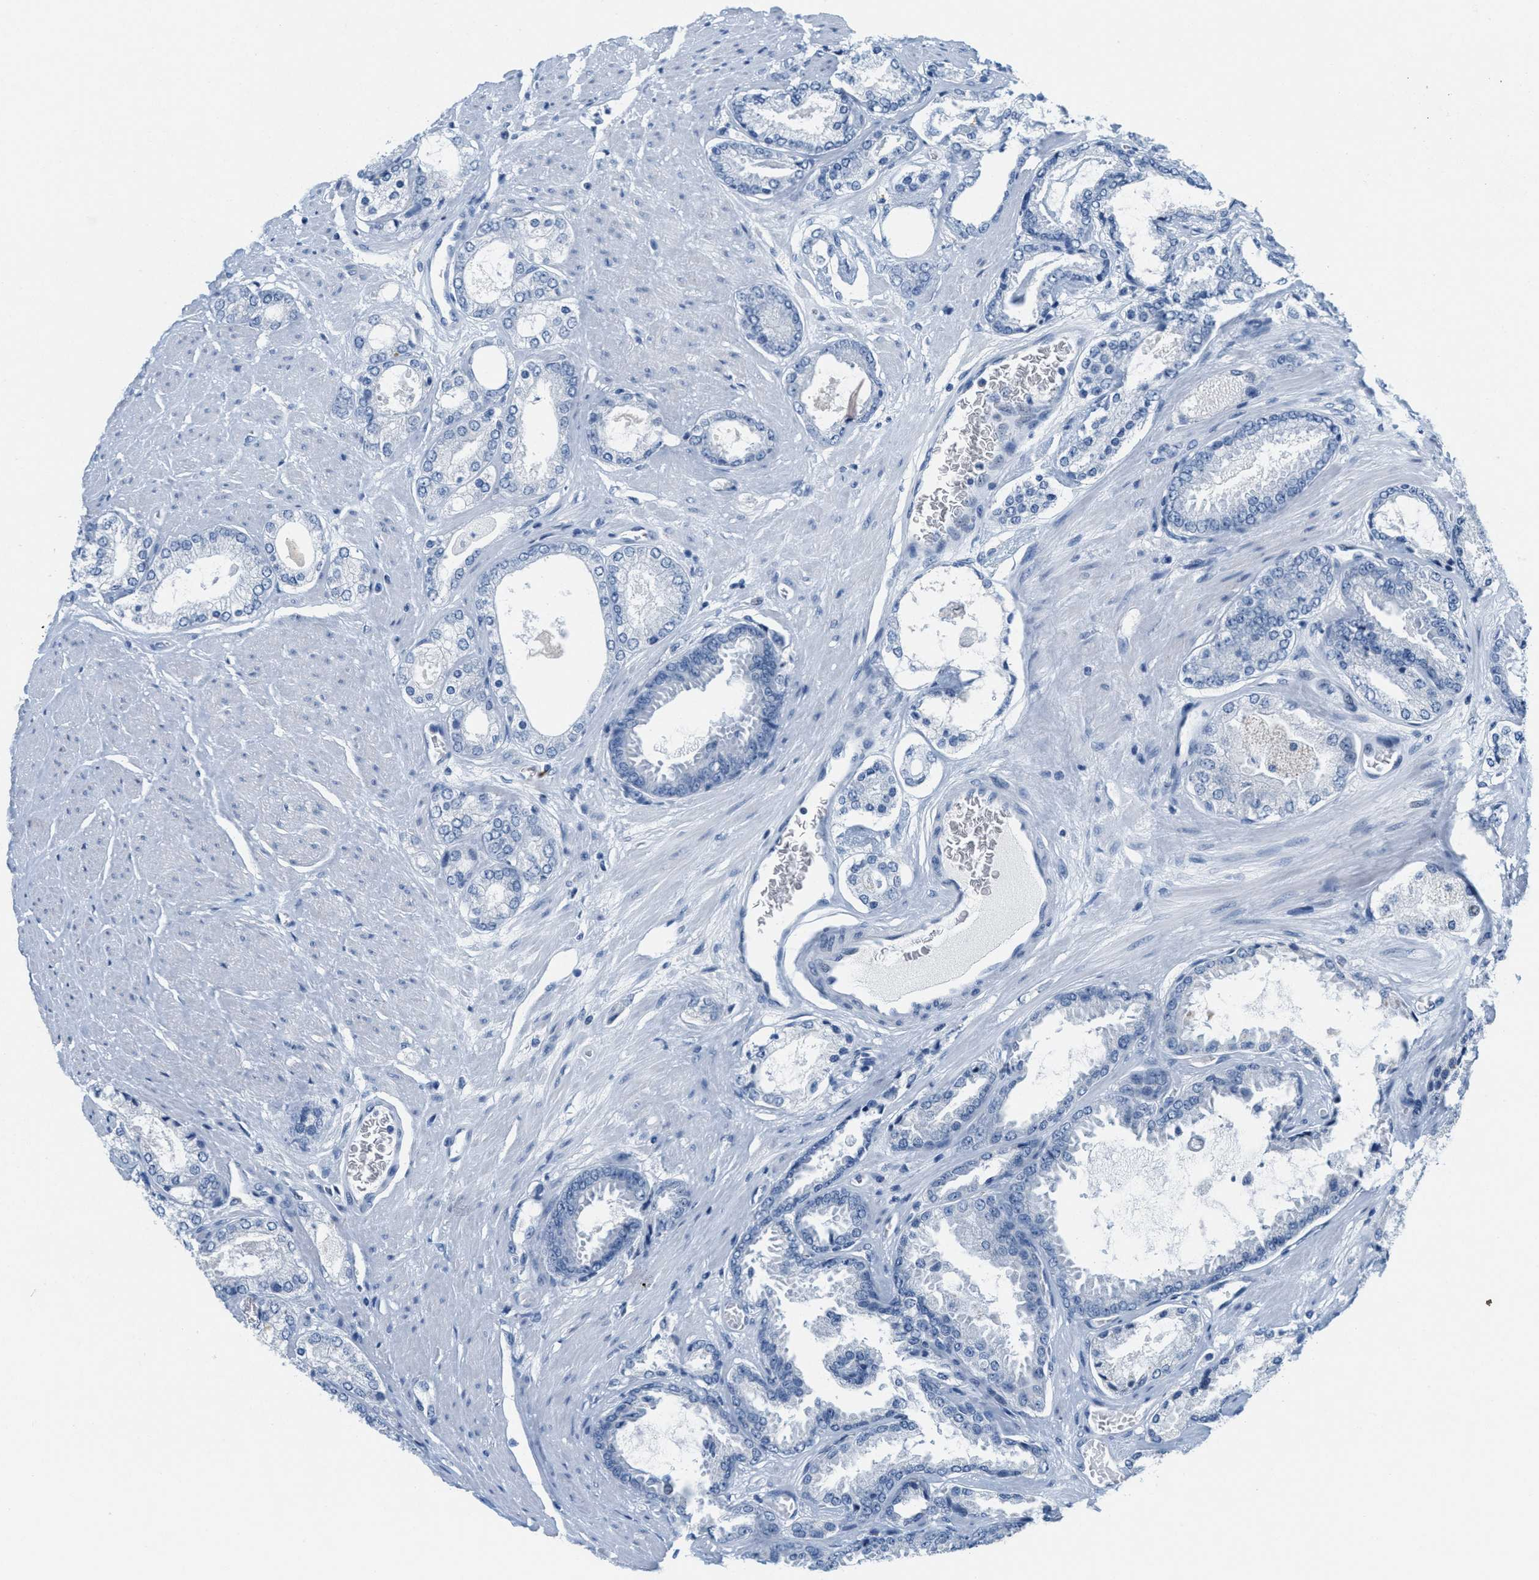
{"staining": {"intensity": "negative", "quantity": "none", "location": "none"}, "tissue": "prostate cancer", "cell_type": "Tumor cells", "image_type": "cancer", "snomed": [{"axis": "morphology", "description": "Adenocarcinoma, High grade"}, {"axis": "topography", "description": "Prostate"}], "caption": "A high-resolution micrograph shows immunohistochemistry (IHC) staining of prostate cancer, which shows no significant positivity in tumor cells.", "gene": "GPM6A", "patient": {"sex": "male", "age": 65}}